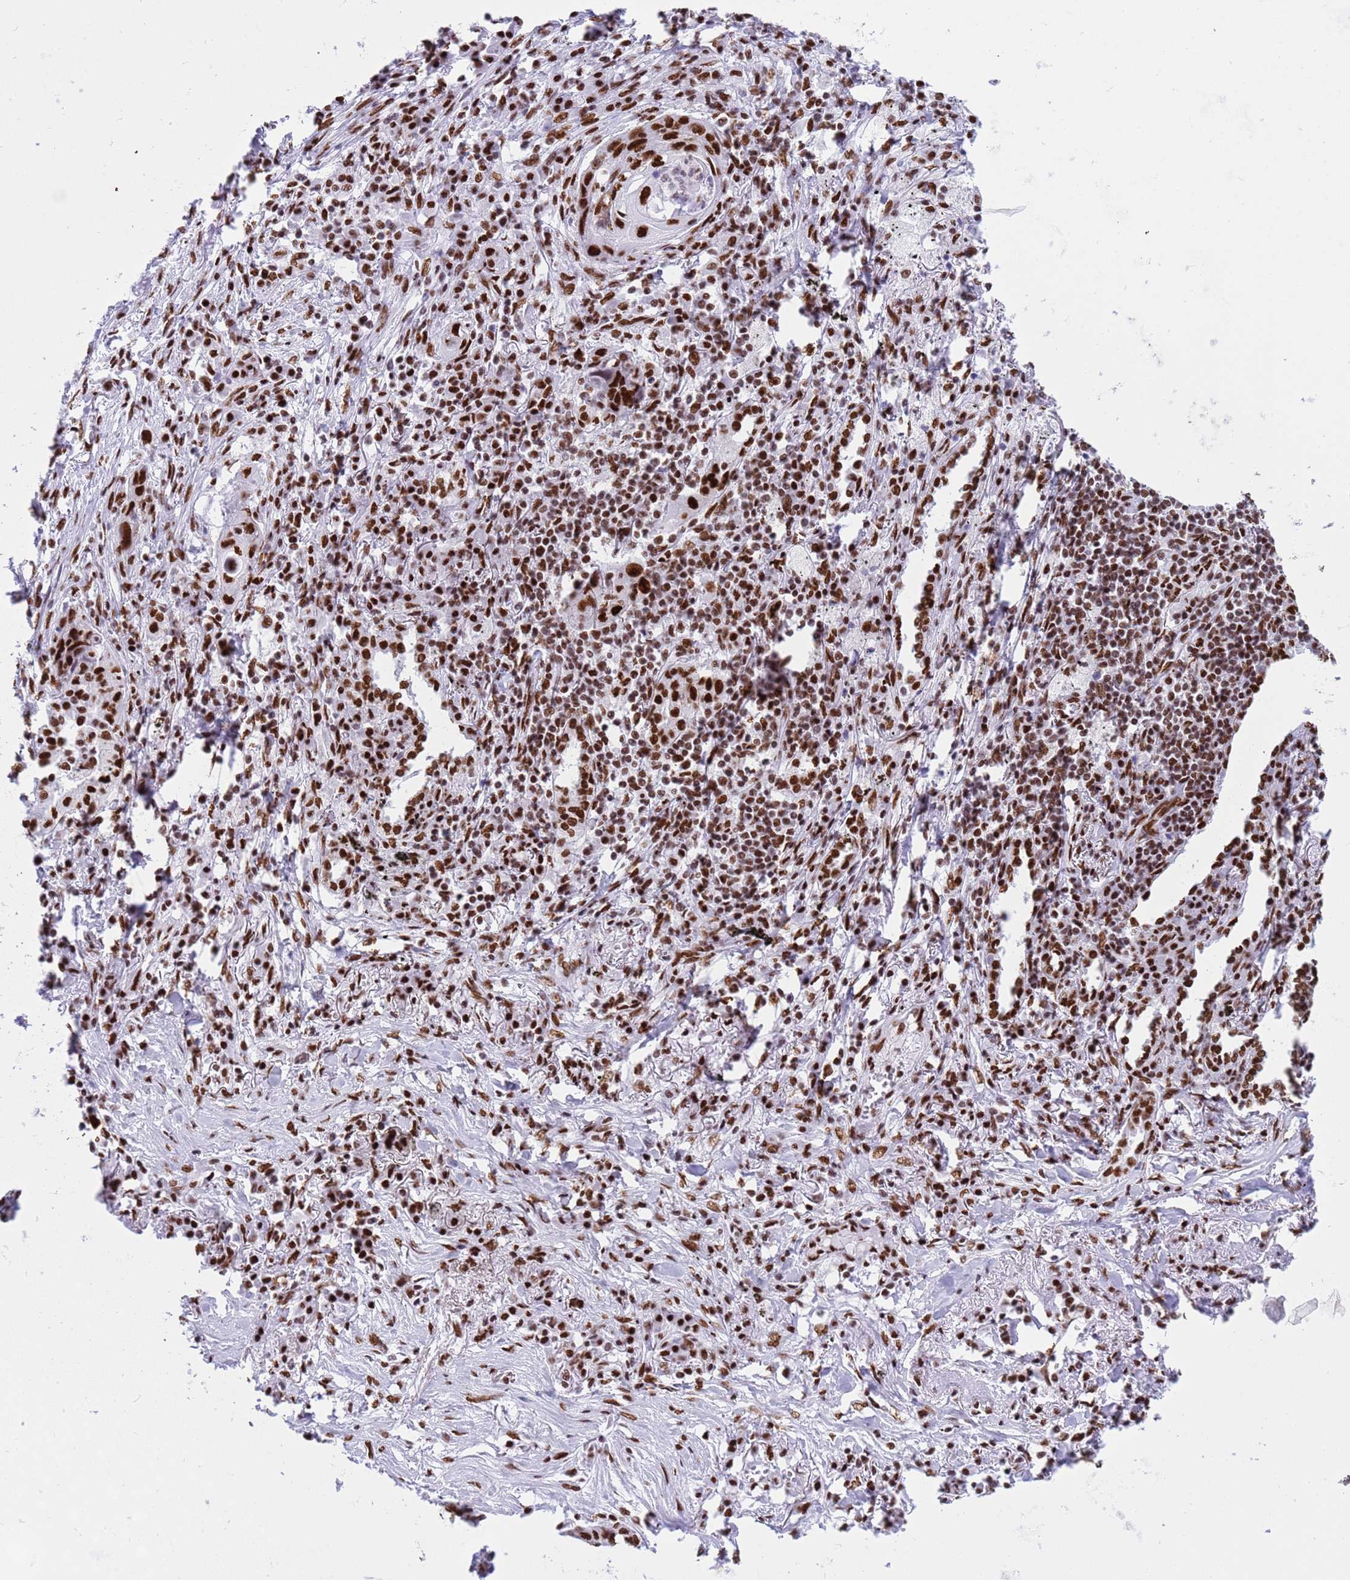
{"staining": {"intensity": "strong", "quantity": ">75%", "location": "nuclear"}, "tissue": "lung cancer", "cell_type": "Tumor cells", "image_type": "cancer", "snomed": [{"axis": "morphology", "description": "Squamous cell carcinoma, NOS"}, {"axis": "topography", "description": "Lung"}], "caption": "Immunohistochemistry (IHC) image of lung cancer stained for a protein (brown), which reveals high levels of strong nuclear positivity in approximately >75% of tumor cells.", "gene": "RALY", "patient": {"sex": "female", "age": 63}}